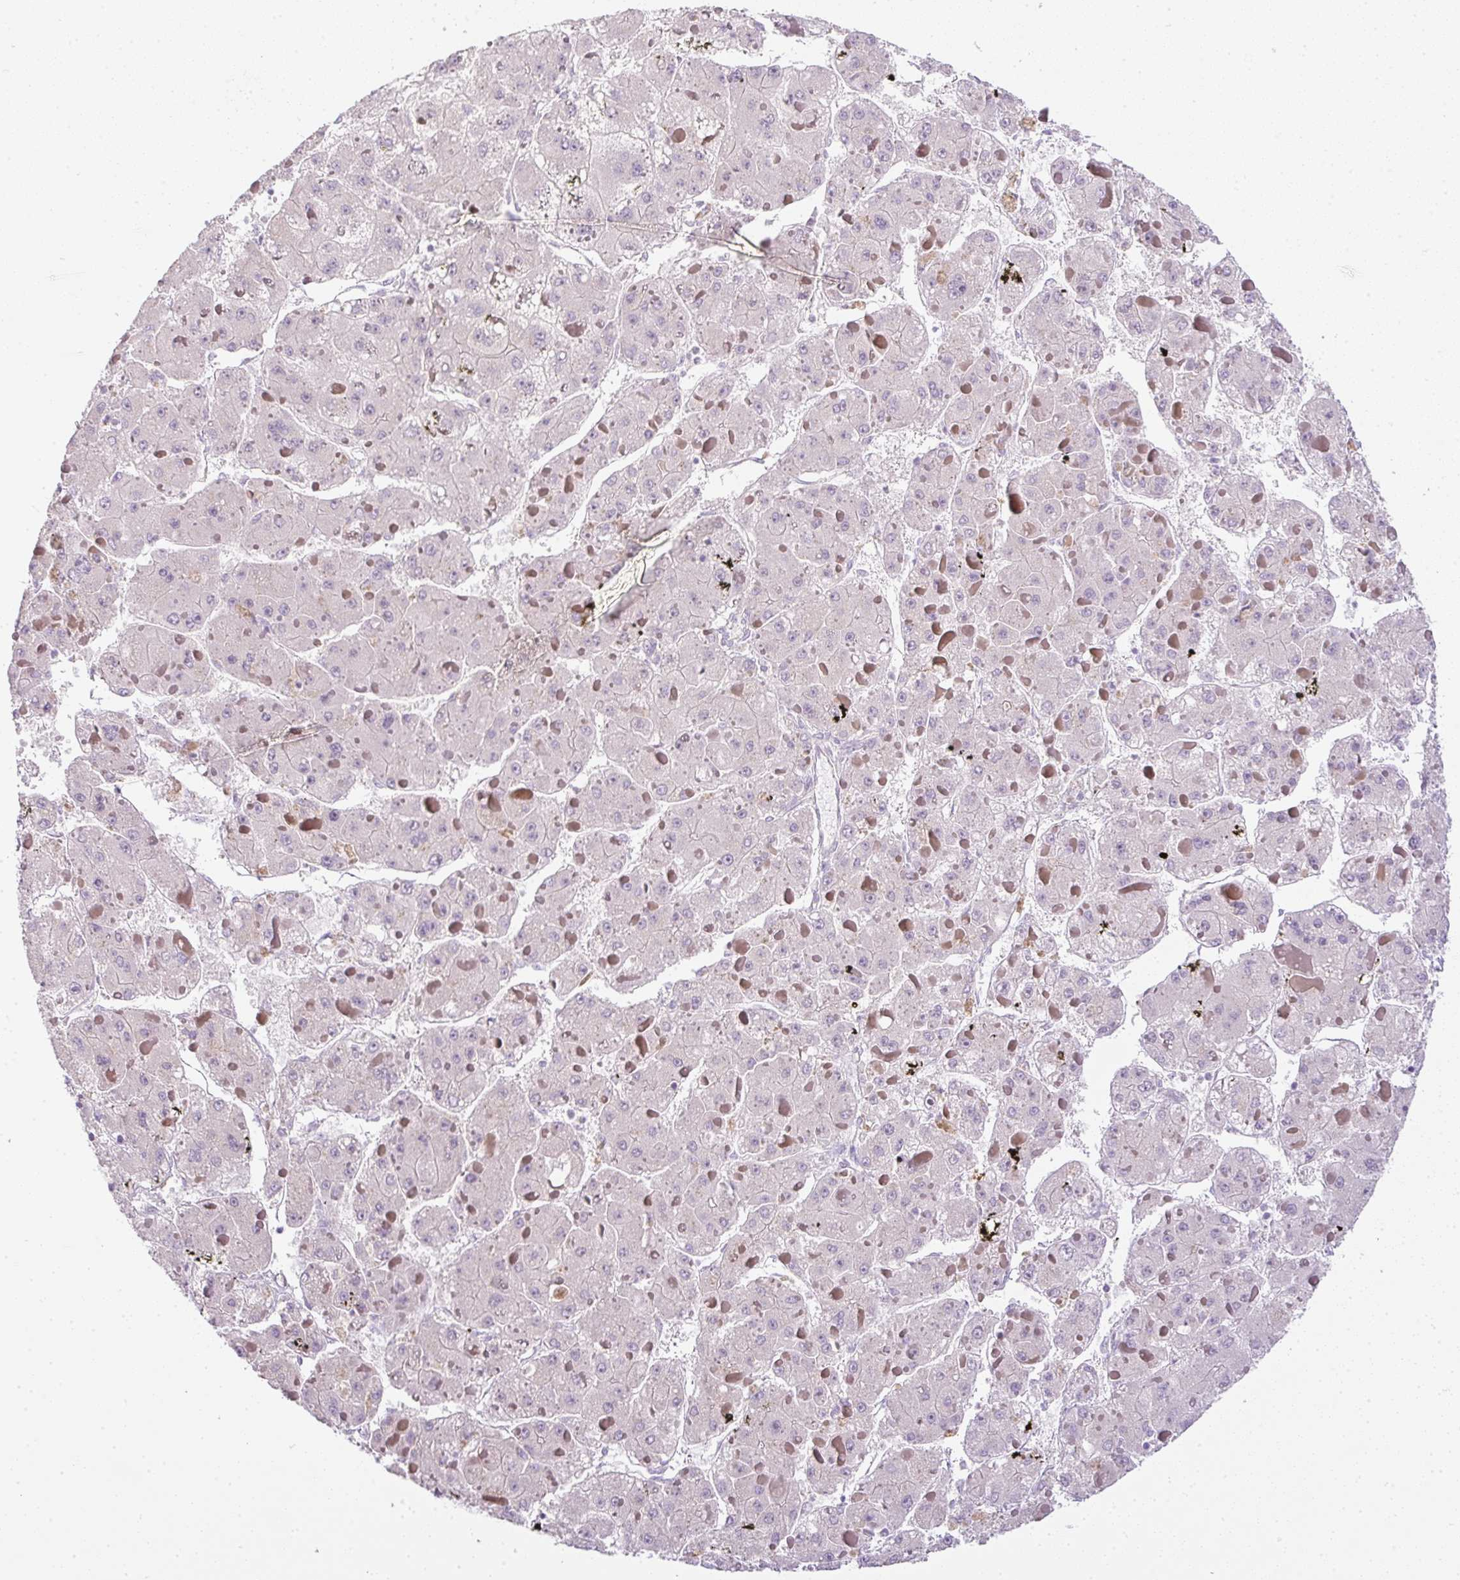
{"staining": {"intensity": "negative", "quantity": "none", "location": "none"}, "tissue": "liver cancer", "cell_type": "Tumor cells", "image_type": "cancer", "snomed": [{"axis": "morphology", "description": "Carcinoma, Hepatocellular, NOS"}, {"axis": "topography", "description": "Liver"}], "caption": "Protein analysis of liver cancer (hepatocellular carcinoma) reveals no significant staining in tumor cells.", "gene": "CMPK1", "patient": {"sex": "female", "age": 73}}